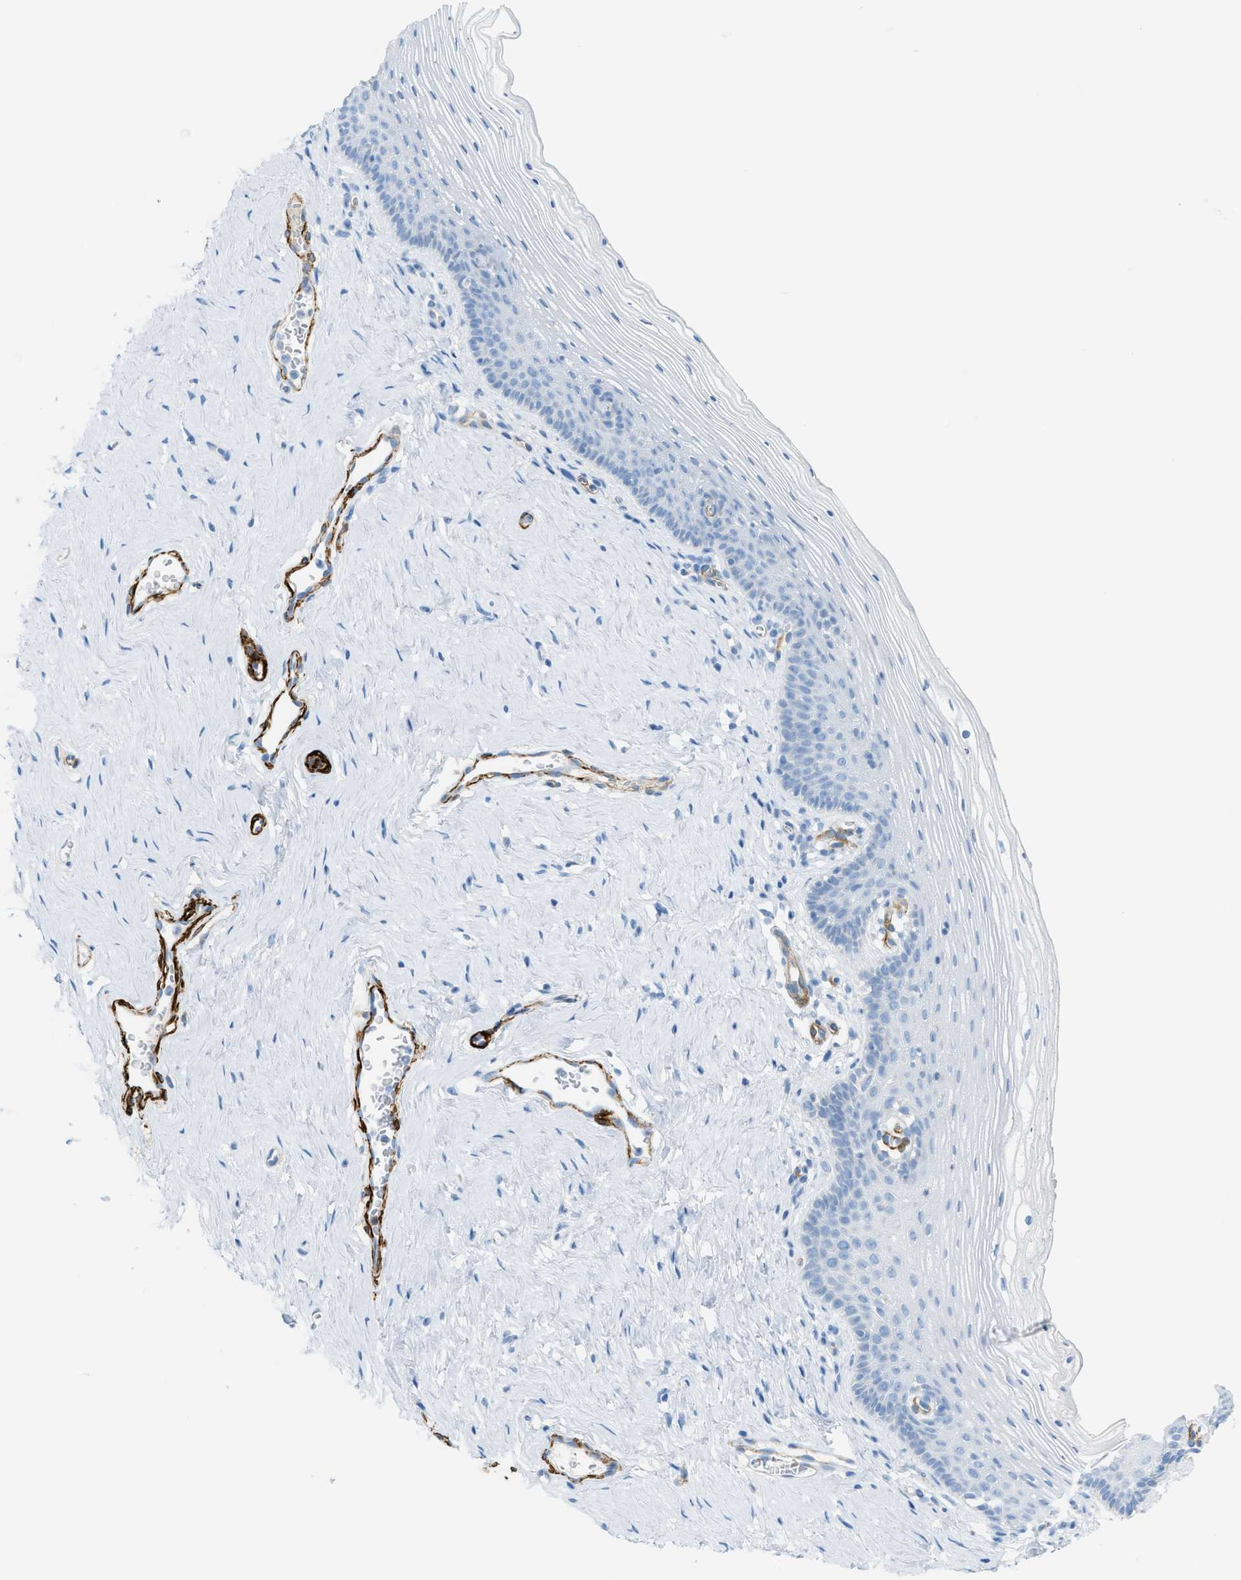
{"staining": {"intensity": "negative", "quantity": "none", "location": "none"}, "tissue": "vagina", "cell_type": "Squamous epithelial cells", "image_type": "normal", "snomed": [{"axis": "morphology", "description": "Normal tissue, NOS"}, {"axis": "topography", "description": "Vagina"}], "caption": "Immunohistochemistry (IHC) of unremarkable human vagina reveals no expression in squamous epithelial cells.", "gene": "MYH11", "patient": {"sex": "female", "age": 32}}